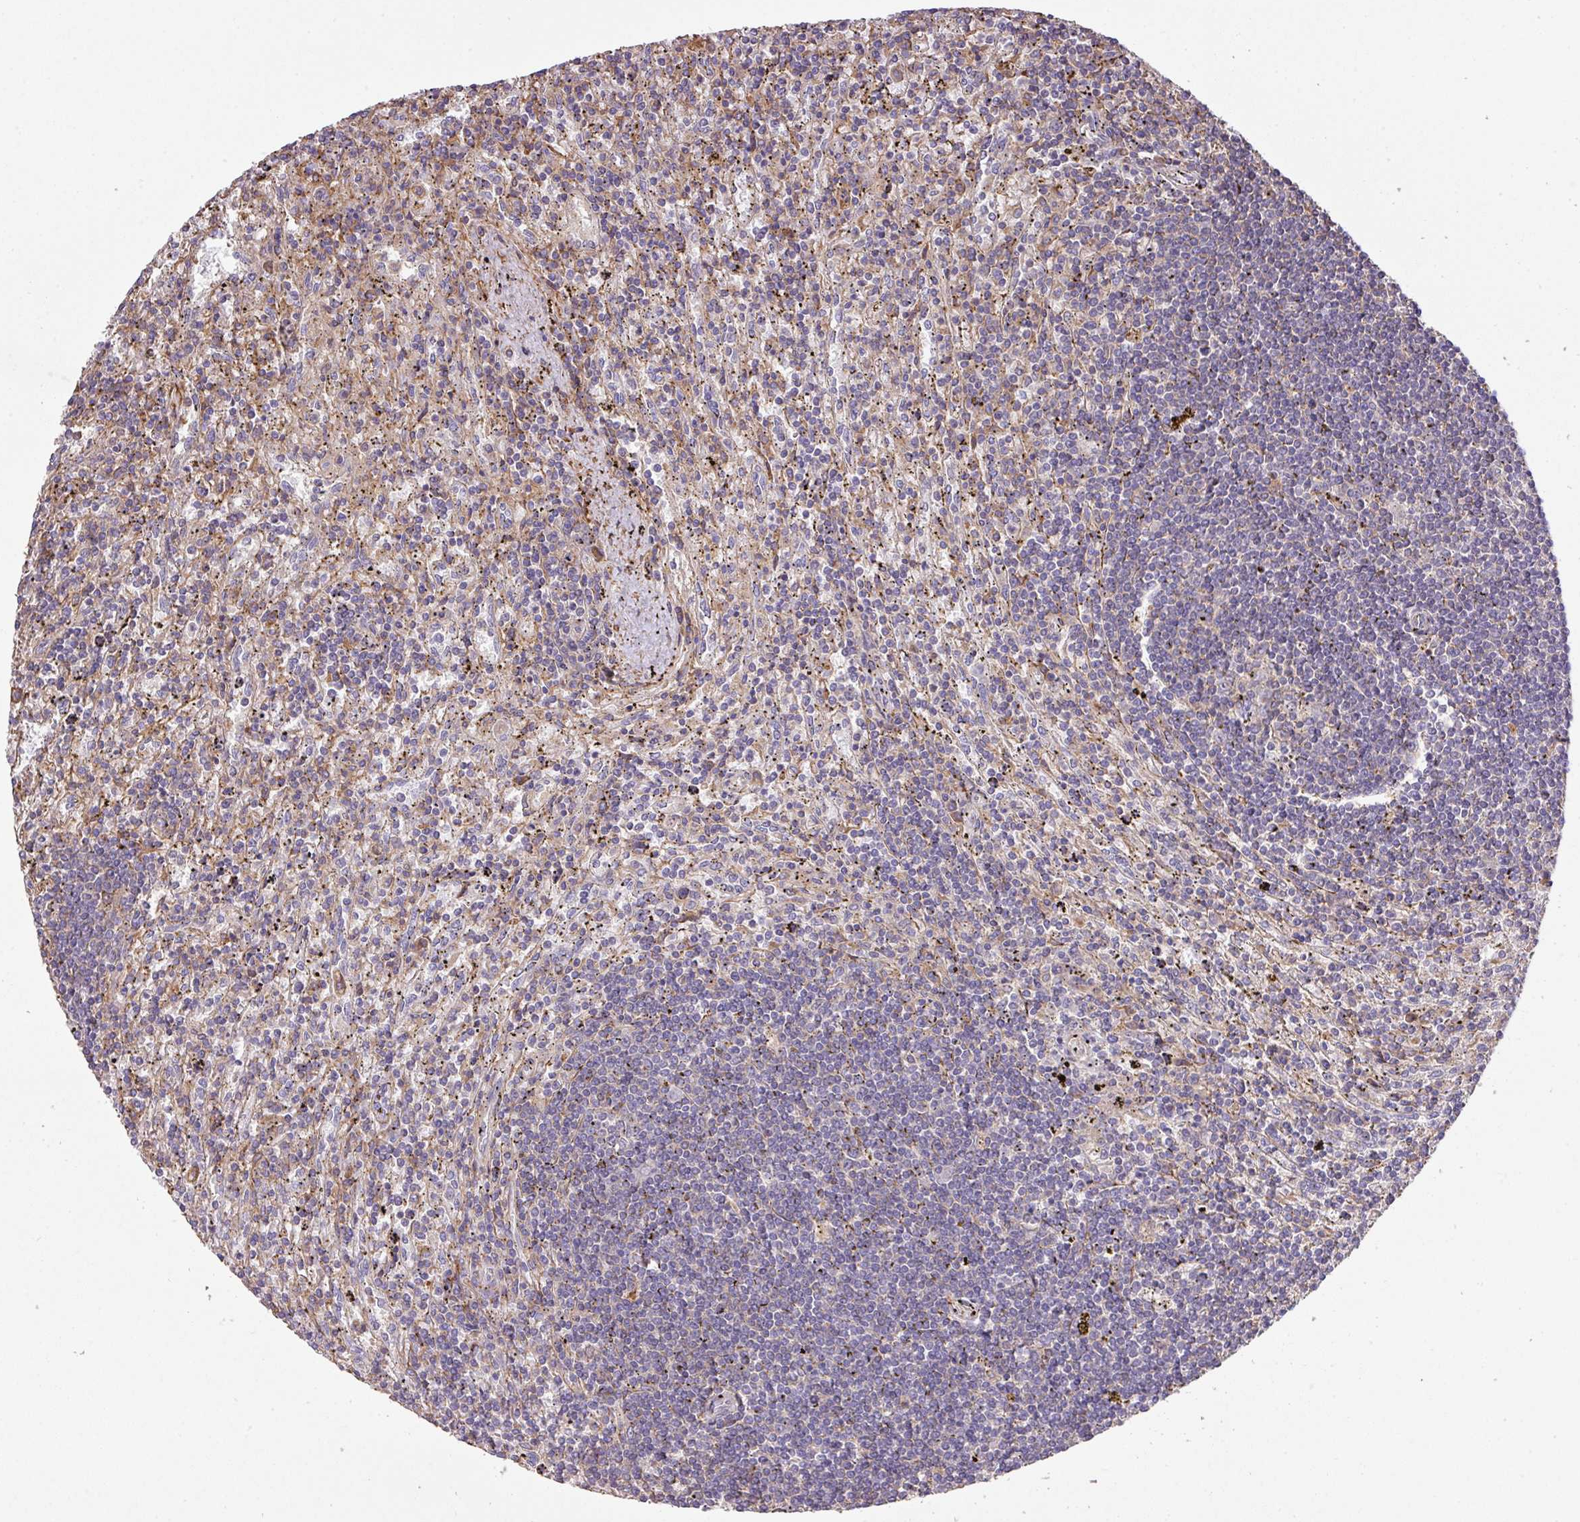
{"staining": {"intensity": "negative", "quantity": "none", "location": "none"}, "tissue": "lymphoma", "cell_type": "Tumor cells", "image_type": "cancer", "snomed": [{"axis": "morphology", "description": "Malignant lymphoma, non-Hodgkin's type, Low grade"}, {"axis": "topography", "description": "Spleen"}], "caption": "Immunohistochemistry of malignant lymphoma, non-Hodgkin's type (low-grade) demonstrates no expression in tumor cells. Brightfield microscopy of IHC stained with DAB (brown) and hematoxylin (blue), captured at high magnification.", "gene": "LRRC41", "patient": {"sex": "male", "age": 76}}